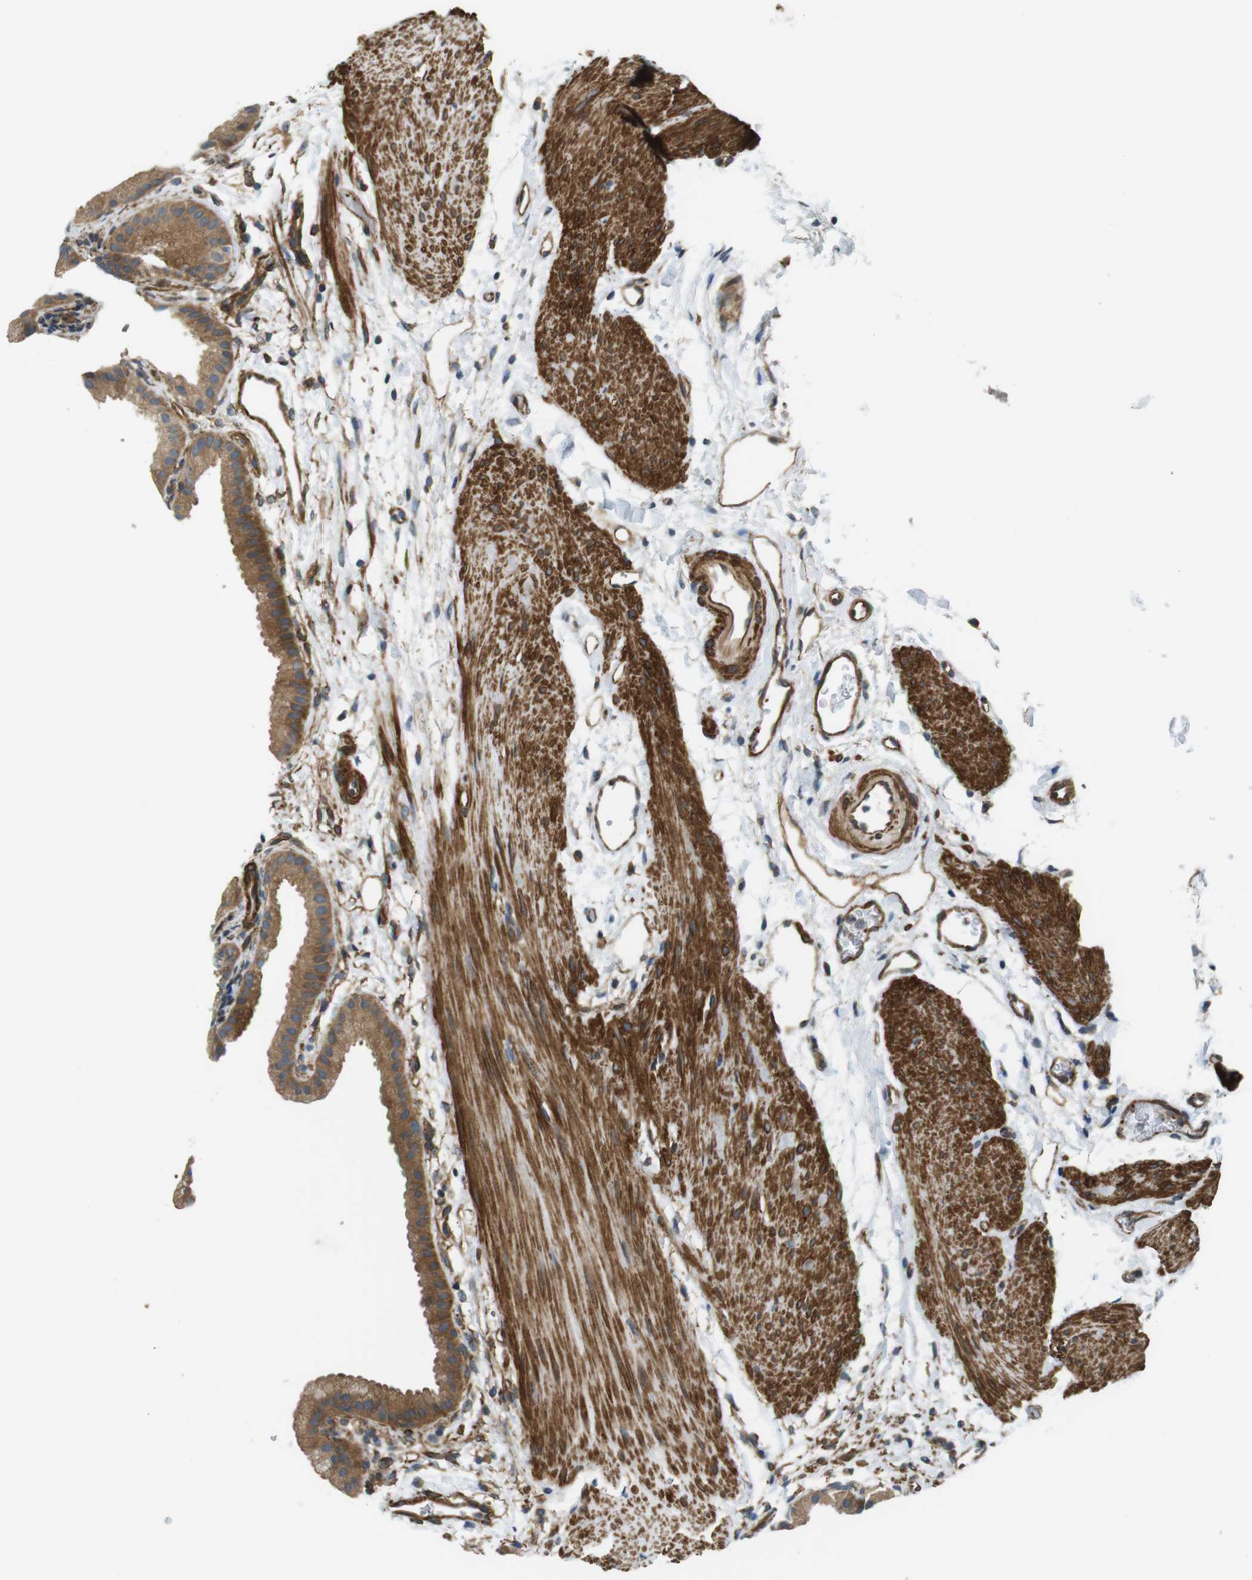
{"staining": {"intensity": "moderate", "quantity": ">75%", "location": "cytoplasmic/membranous"}, "tissue": "gallbladder", "cell_type": "Glandular cells", "image_type": "normal", "snomed": [{"axis": "morphology", "description": "Normal tissue, NOS"}, {"axis": "topography", "description": "Gallbladder"}], "caption": "Gallbladder stained with a protein marker reveals moderate staining in glandular cells.", "gene": "TSC1", "patient": {"sex": "female", "age": 64}}